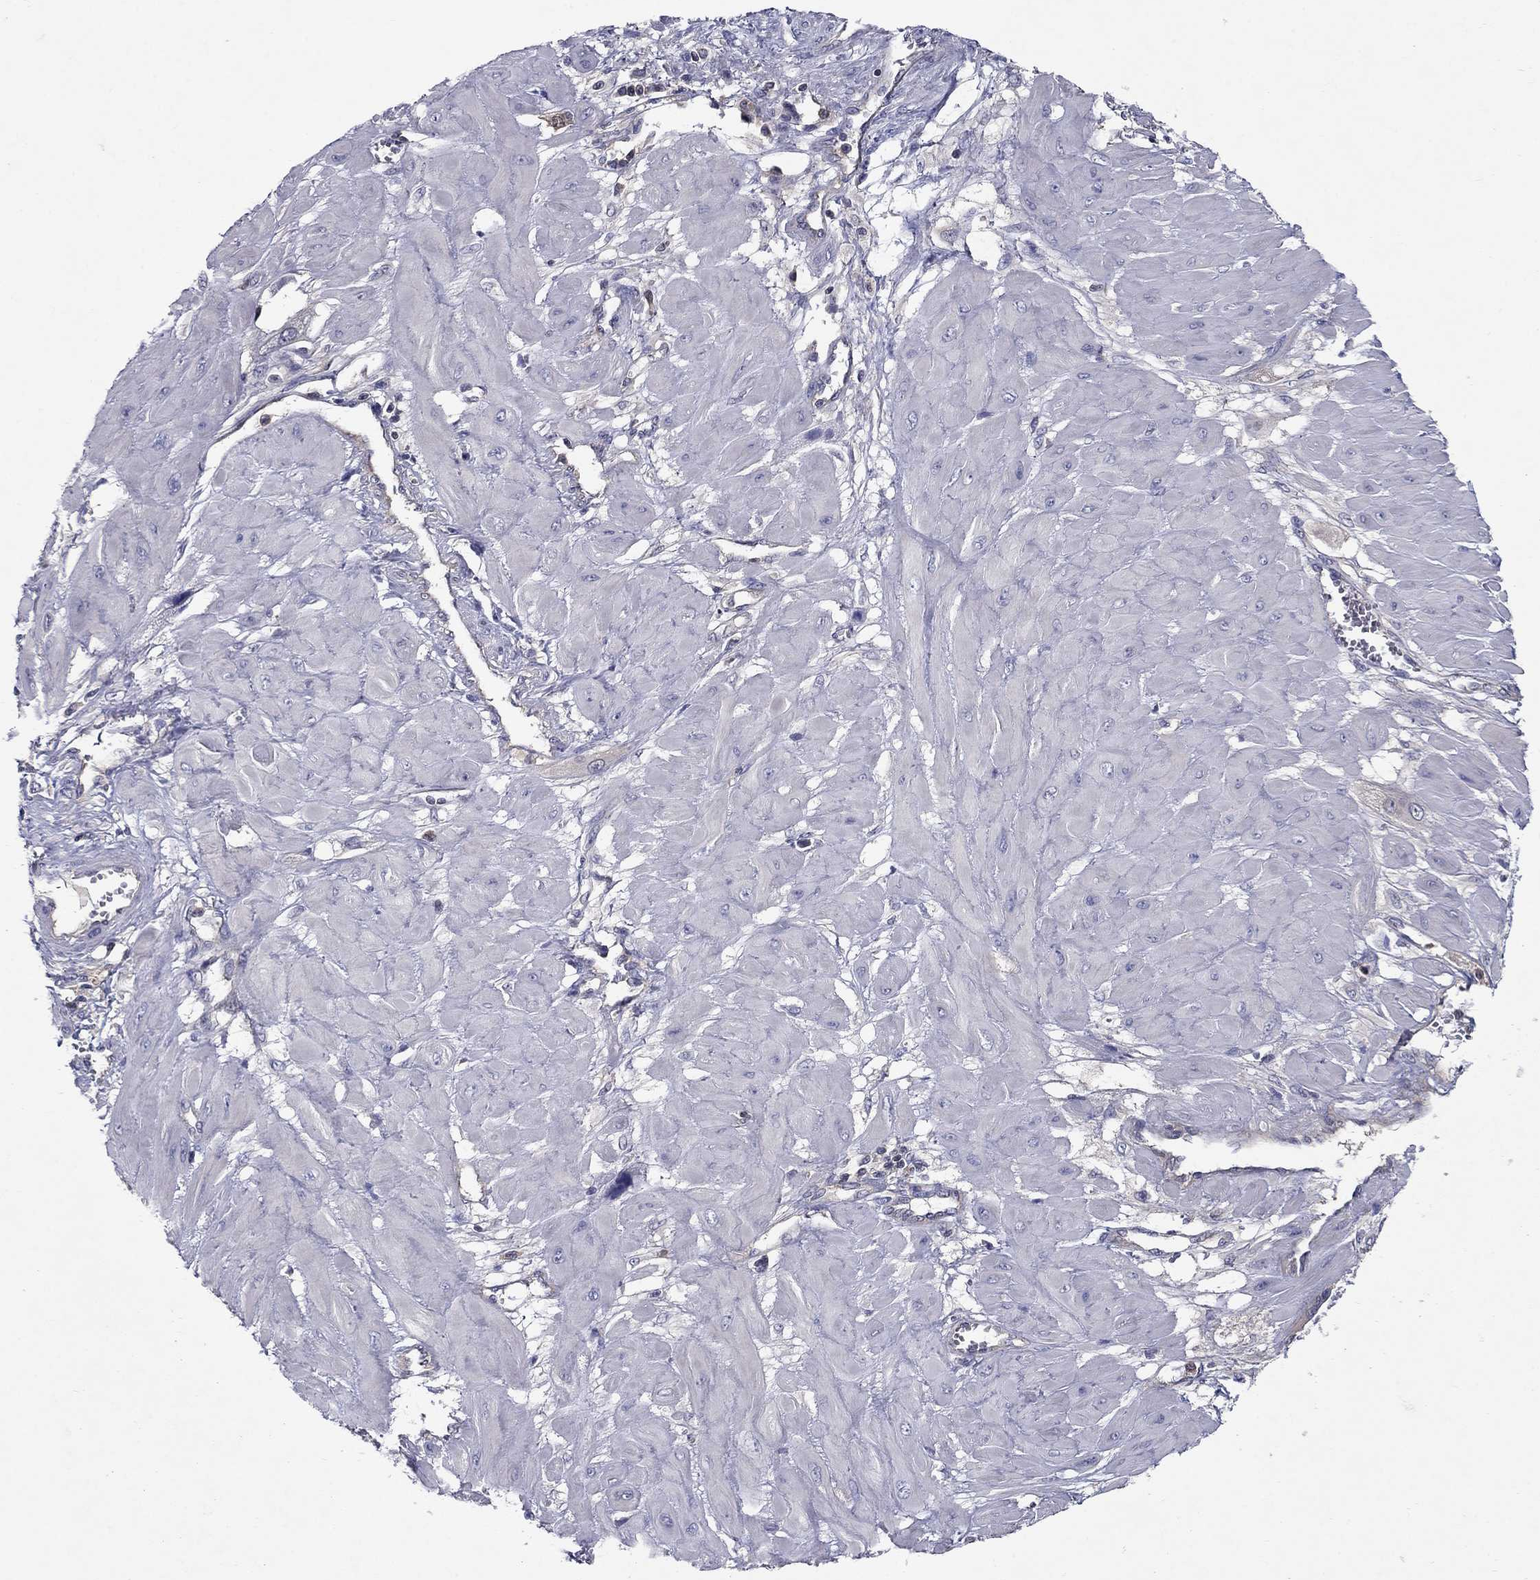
{"staining": {"intensity": "negative", "quantity": "none", "location": "none"}, "tissue": "cervical cancer", "cell_type": "Tumor cells", "image_type": "cancer", "snomed": [{"axis": "morphology", "description": "Squamous cell carcinoma, NOS"}, {"axis": "topography", "description": "Cervix"}], "caption": "Immunohistochemistry of human cervical squamous cell carcinoma displays no positivity in tumor cells. (Immunohistochemistry (ihc), brightfield microscopy, high magnification).", "gene": "GLTP", "patient": {"sex": "female", "age": 34}}